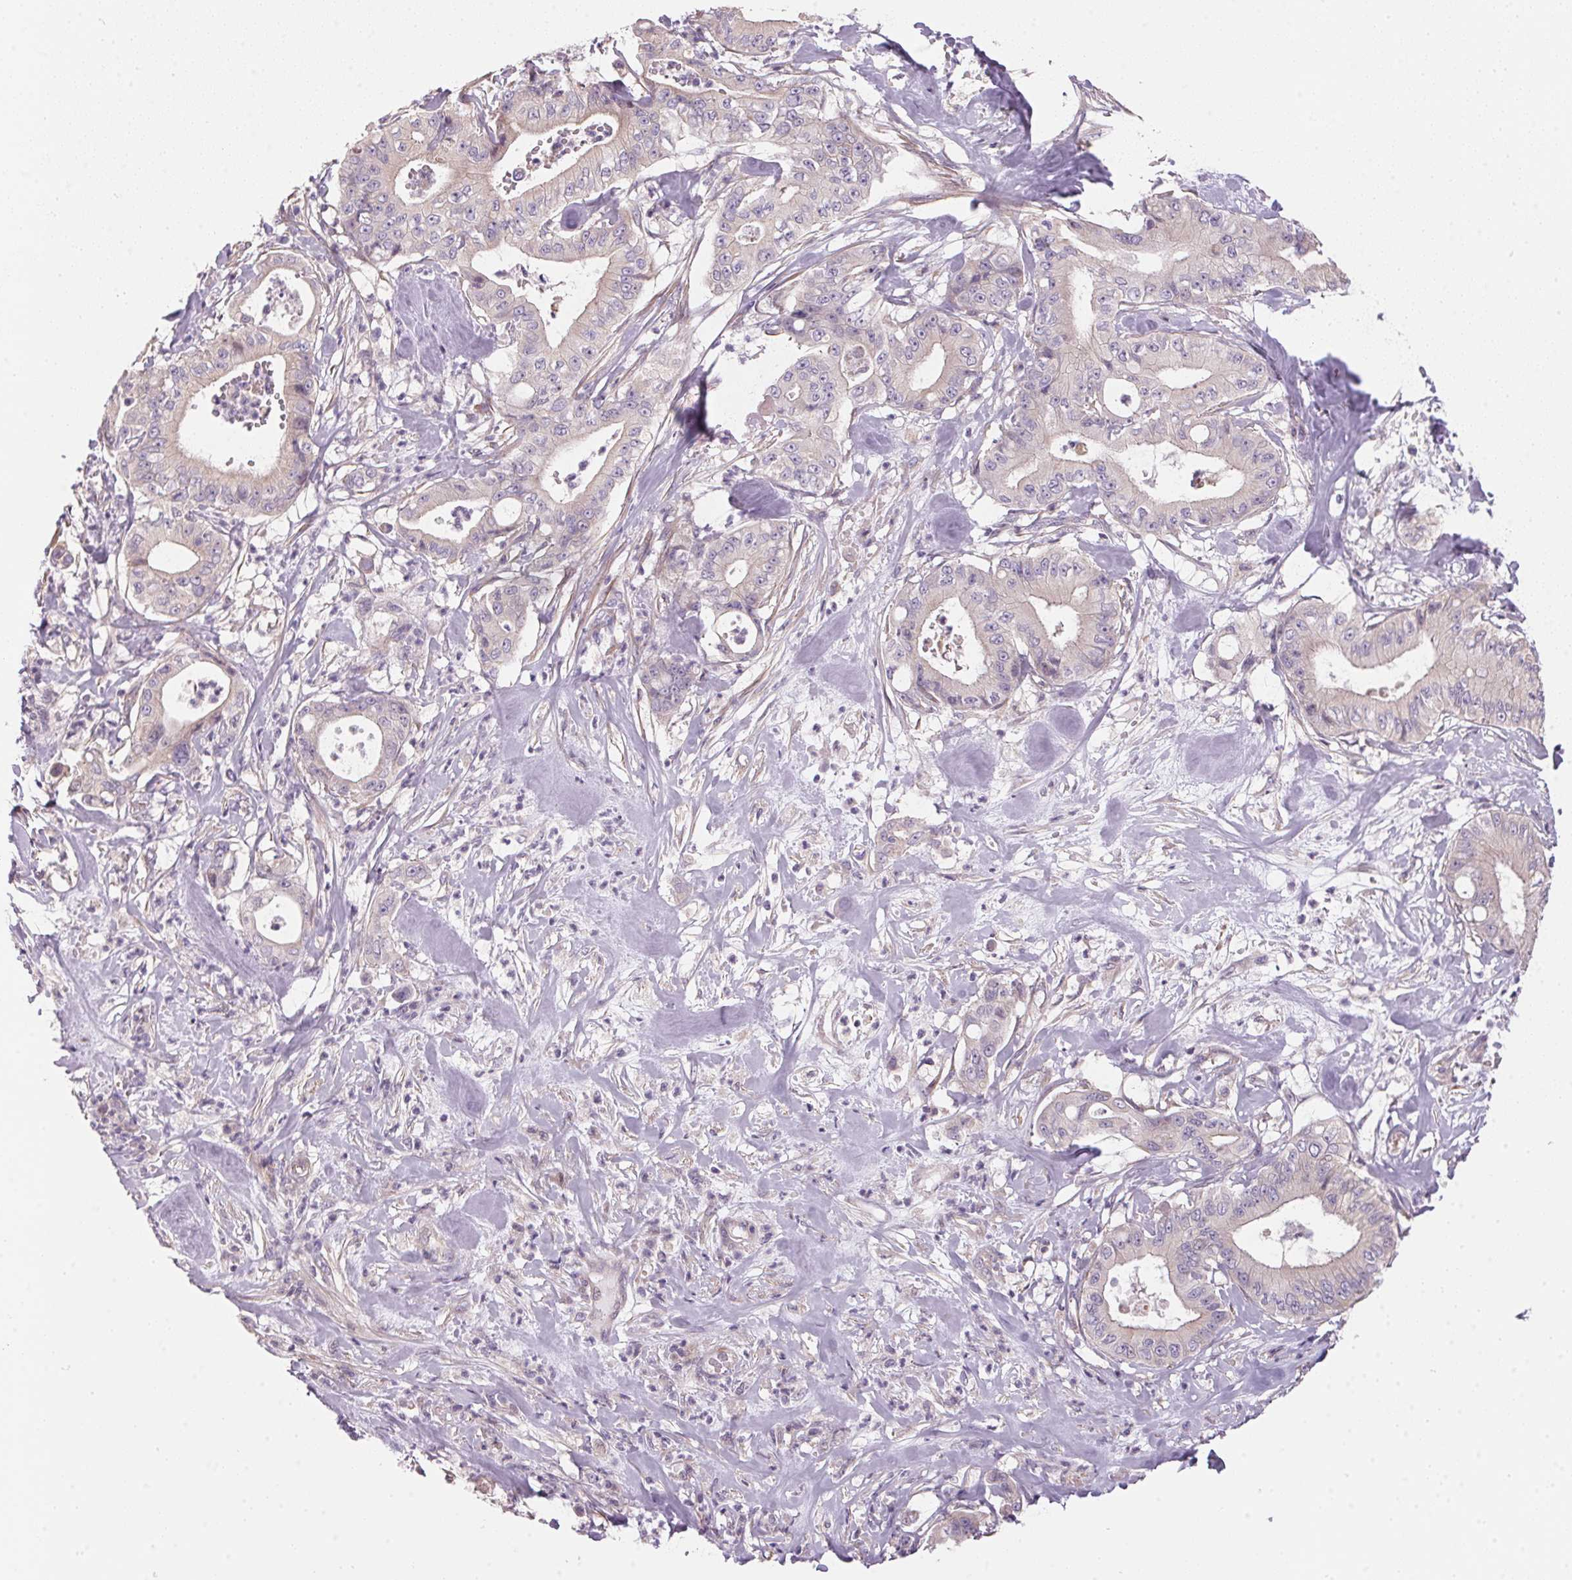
{"staining": {"intensity": "negative", "quantity": "none", "location": "none"}, "tissue": "pancreatic cancer", "cell_type": "Tumor cells", "image_type": "cancer", "snomed": [{"axis": "morphology", "description": "Adenocarcinoma, NOS"}, {"axis": "topography", "description": "Pancreas"}], "caption": "The micrograph reveals no significant expression in tumor cells of adenocarcinoma (pancreatic). The staining is performed using DAB (3,3'-diaminobenzidine) brown chromogen with nuclei counter-stained in using hematoxylin.", "gene": "UNC13B", "patient": {"sex": "male", "age": 71}}